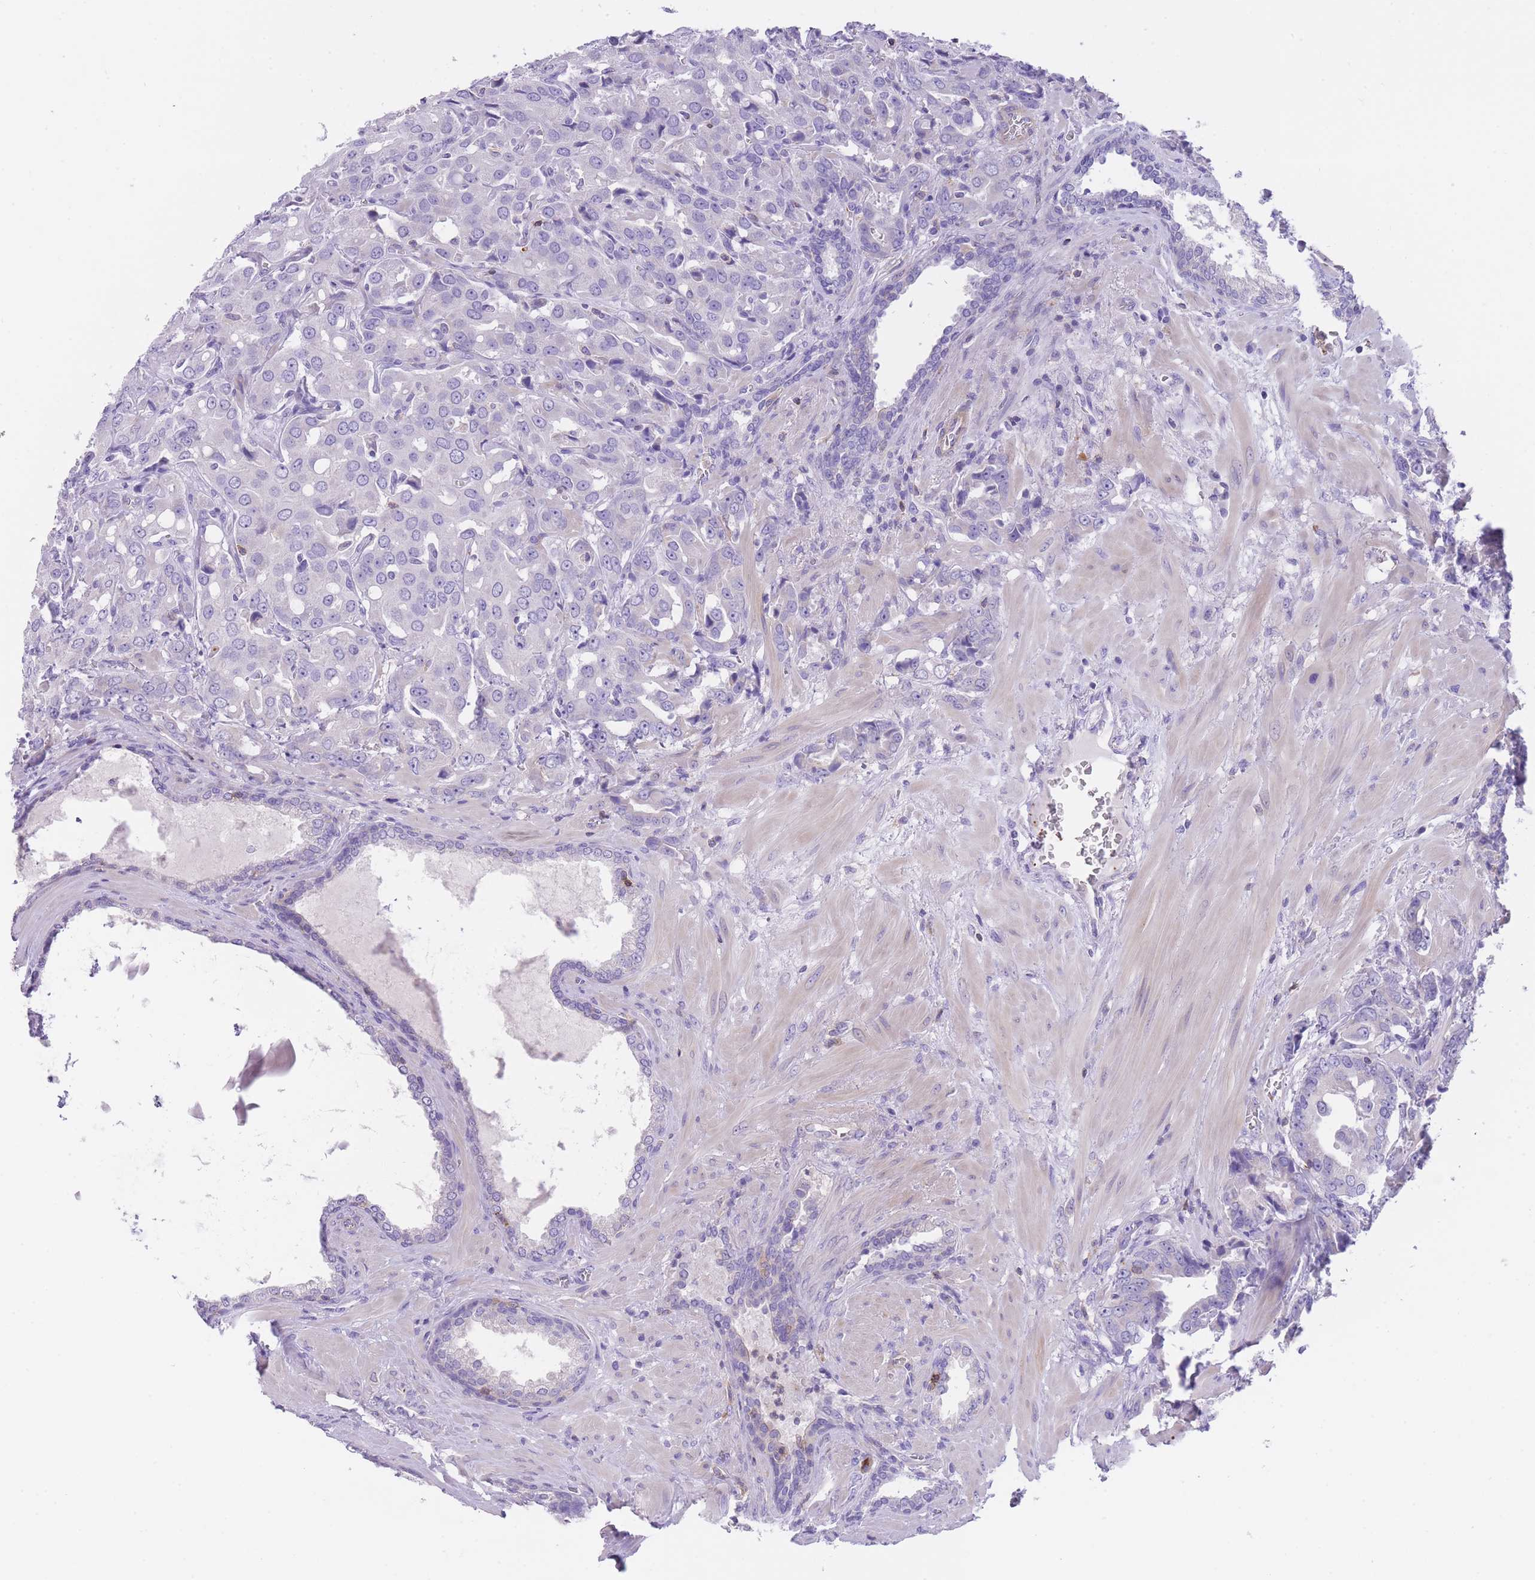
{"staining": {"intensity": "negative", "quantity": "none", "location": "none"}, "tissue": "prostate cancer", "cell_type": "Tumor cells", "image_type": "cancer", "snomed": [{"axis": "morphology", "description": "Adenocarcinoma, High grade"}, {"axis": "topography", "description": "Prostate"}], "caption": "Protein analysis of high-grade adenocarcinoma (prostate) demonstrates no significant positivity in tumor cells.", "gene": "LDB3", "patient": {"sex": "male", "age": 68}}